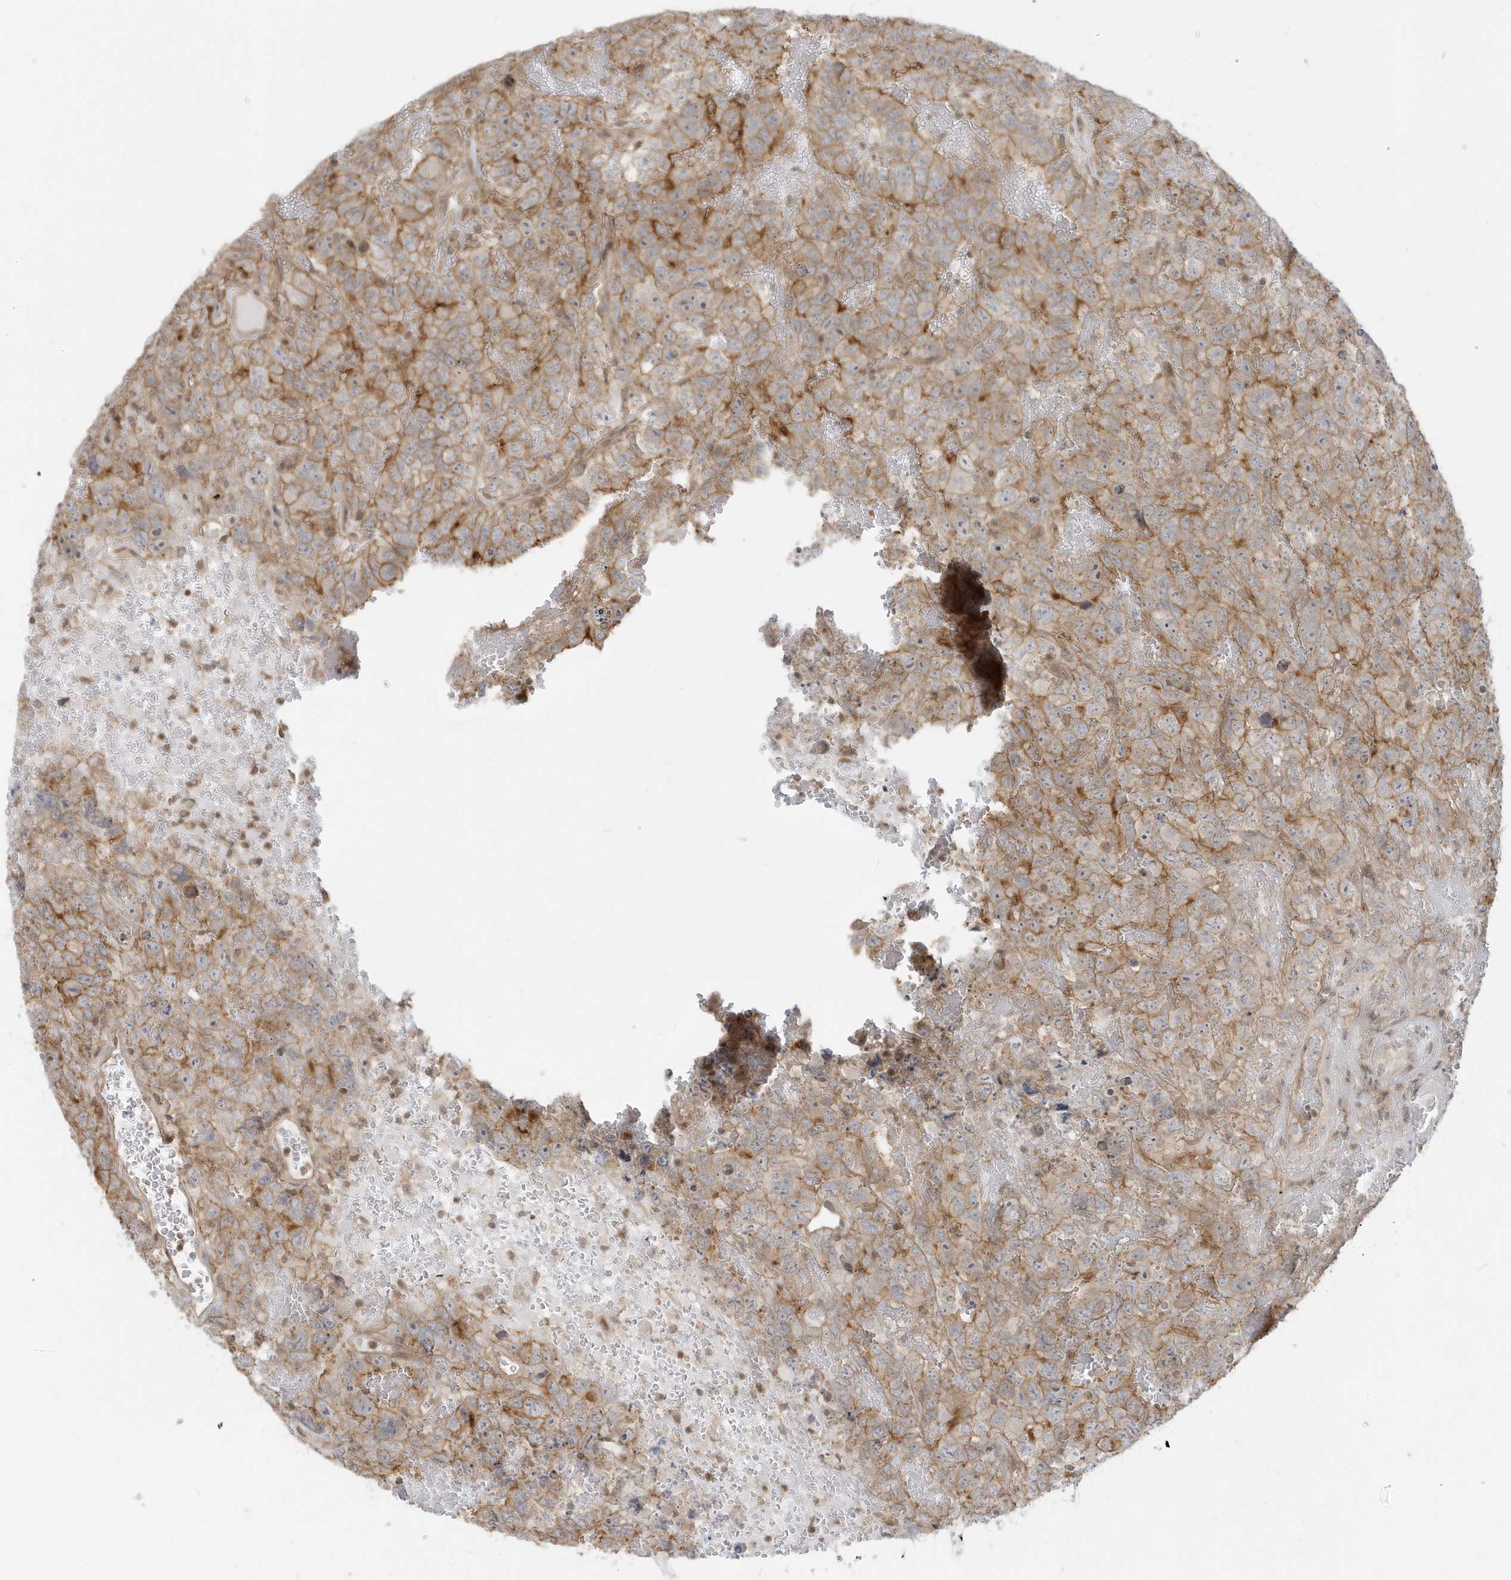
{"staining": {"intensity": "weak", "quantity": ">75%", "location": "cytoplasmic/membranous"}, "tissue": "testis cancer", "cell_type": "Tumor cells", "image_type": "cancer", "snomed": [{"axis": "morphology", "description": "Carcinoma, Embryonal, NOS"}, {"axis": "topography", "description": "Testis"}], "caption": "A high-resolution micrograph shows immunohistochemistry (IHC) staining of testis cancer (embryonal carcinoma), which reveals weak cytoplasmic/membranous positivity in about >75% of tumor cells. The staining was performed using DAB to visualize the protein expression in brown, while the nuclei were stained in blue with hematoxylin (Magnification: 20x).", "gene": "PPP1R7", "patient": {"sex": "male", "age": 45}}